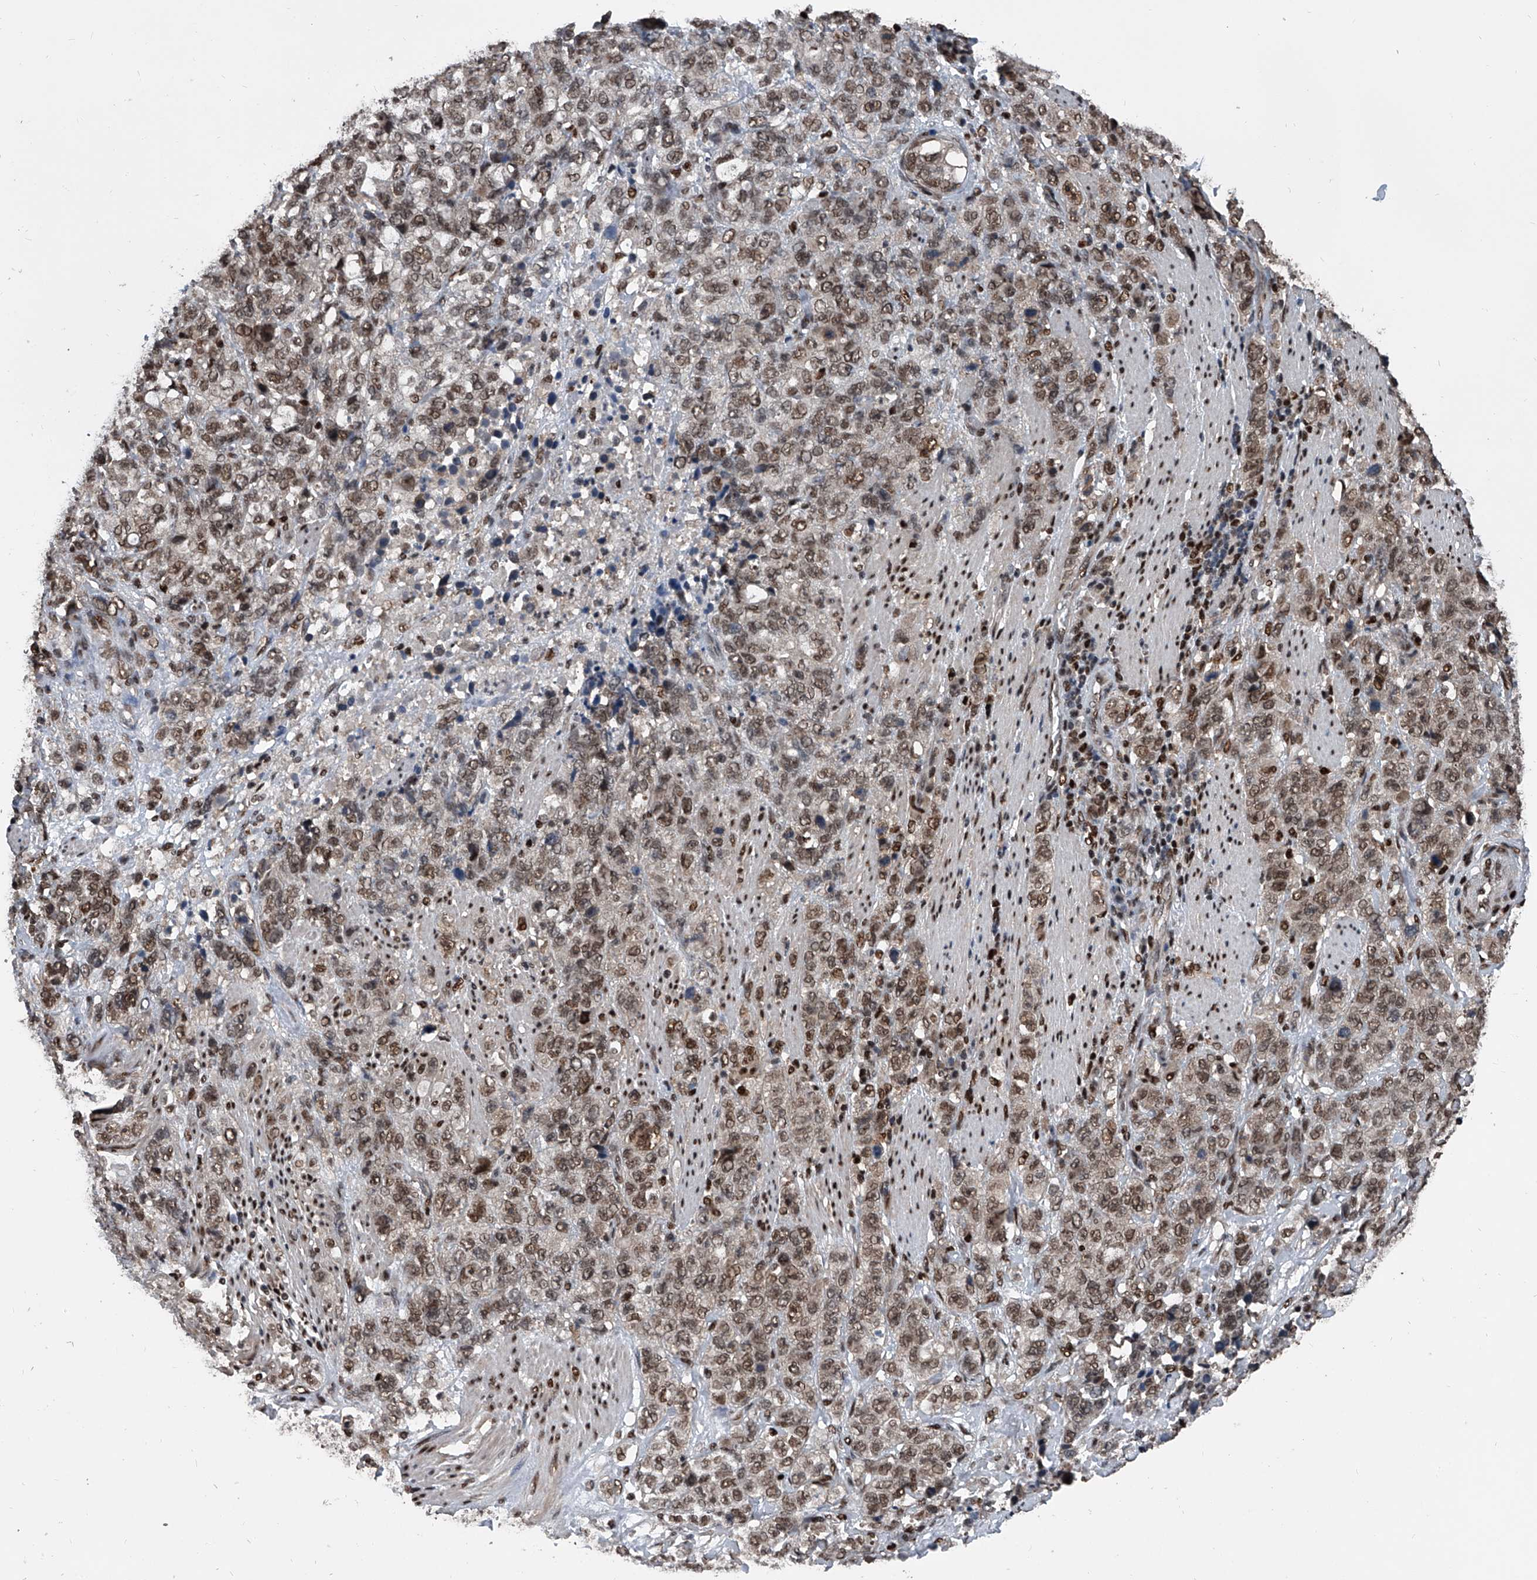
{"staining": {"intensity": "moderate", "quantity": ">75%", "location": "nuclear"}, "tissue": "stomach cancer", "cell_type": "Tumor cells", "image_type": "cancer", "snomed": [{"axis": "morphology", "description": "Adenocarcinoma, NOS"}, {"axis": "topography", "description": "Stomach"}], "caption": "Immunohistochemistry histopathology image of stomach cancer (adenocarcinoma) stained for a protein (brown), which displays medium levels of moderate nuclear positivity in approximately >75% of tumor cells.", "gene": "FKBP5", "patient": {"sex": "male", "age": 48}}